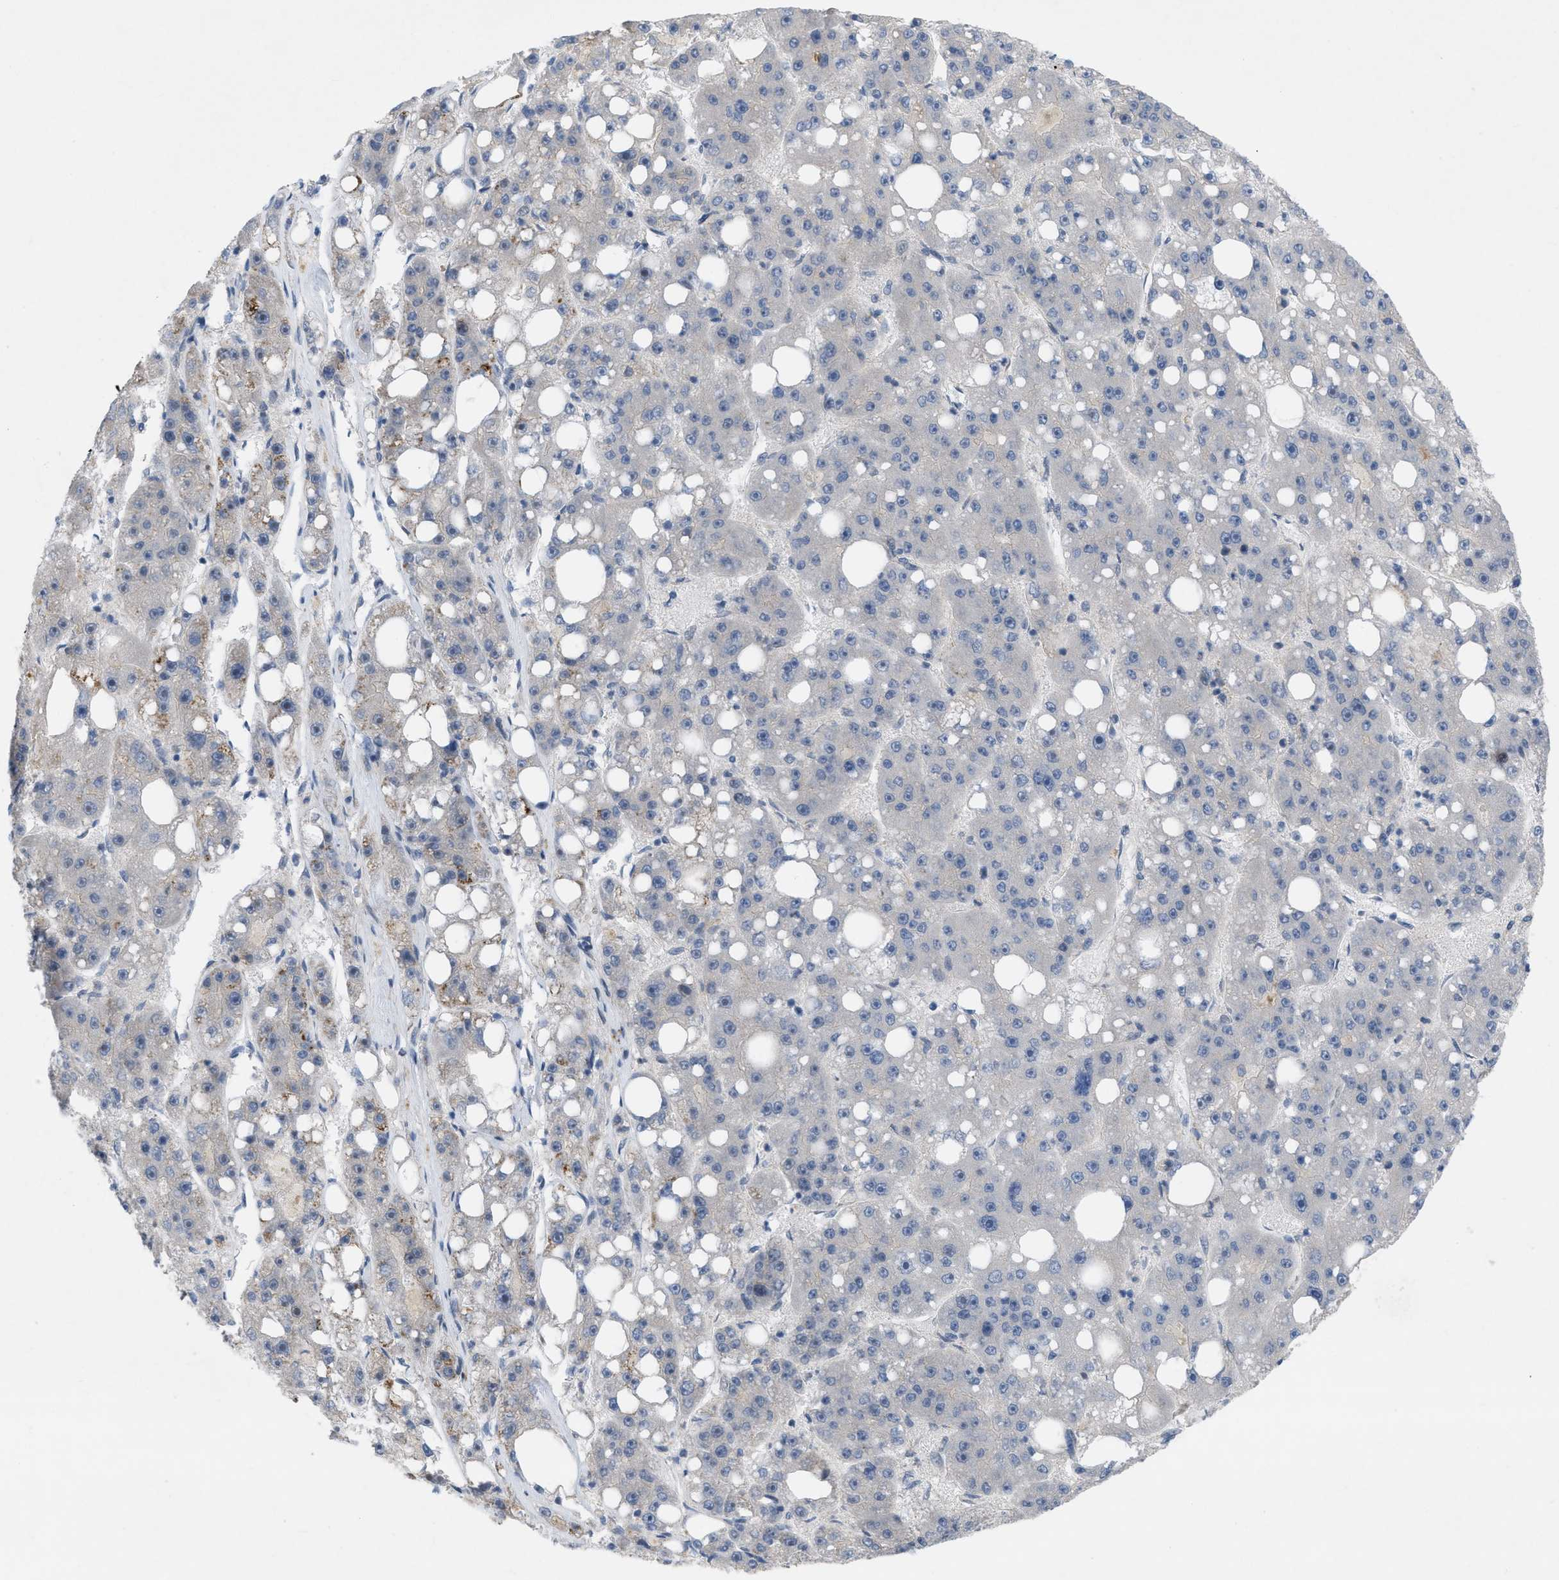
{"staining": {"intensity": "negative", "quantity": "none", "location": "none"}, "tissue": "liver cancer", "cell_type": "Tumor cells", "image_type": "cancer", "snomed": [{"axis": "morphology", "description": "Carcinoma, Hepatocellular, NOS"}, {"axis": "topography", "description": "Liver"}], "caption": "This is an IHC photomicrograph of human liver hepatocellular carcinoma. There is no expression in tumor cells.", "gene": "NDEL1", "patient": {"sex": "female", "age": 61}}